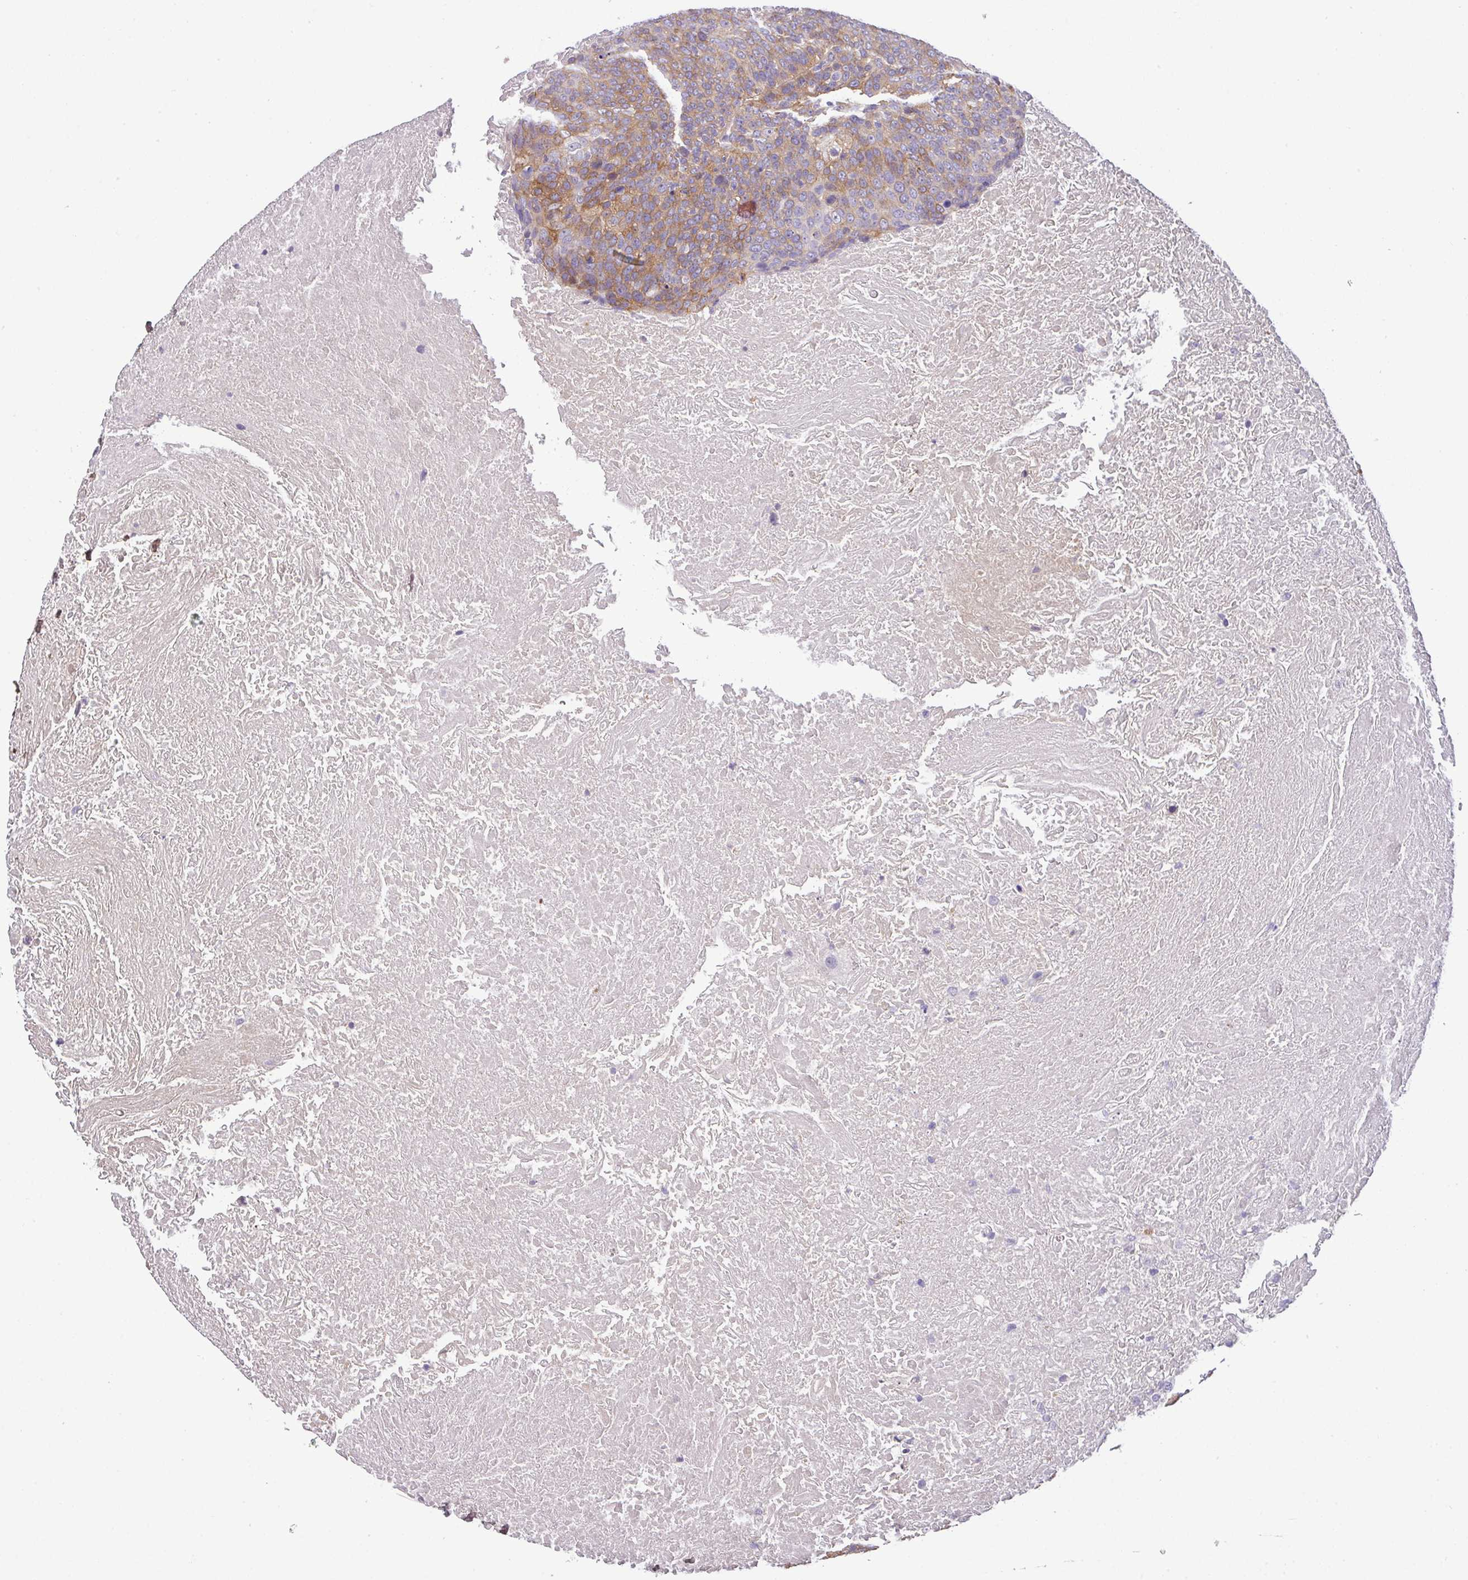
{"staining": {"intensity": "moderate", "quantity": ">75%", "location": "cytoplasmic/membranous"}, "tissue": "head and neck cancer", "cell_type": "Tumor cells", "image_type": "cancer", "snomed": [{"axis": "morphology", "description": "Squamous cell carcinoma, NOS"}, {"axis": "morphology", "description": "Squamous cell carcinoma, metastatic, NOS"}, {"axis": "topography", "description": "Lymph node"}, {"axis": "topography", "description": "Head-Neck"}], "caption": "Immunohistochemistry of human head and neck cancer (metastatic squamous cell carcinoma) reveals medium levels of moderate cytoplasmic/membranous positivity in about >75% of tumor cells.", "gene": "PARD6G", "patient": {"sex": "male", "age": 62}}